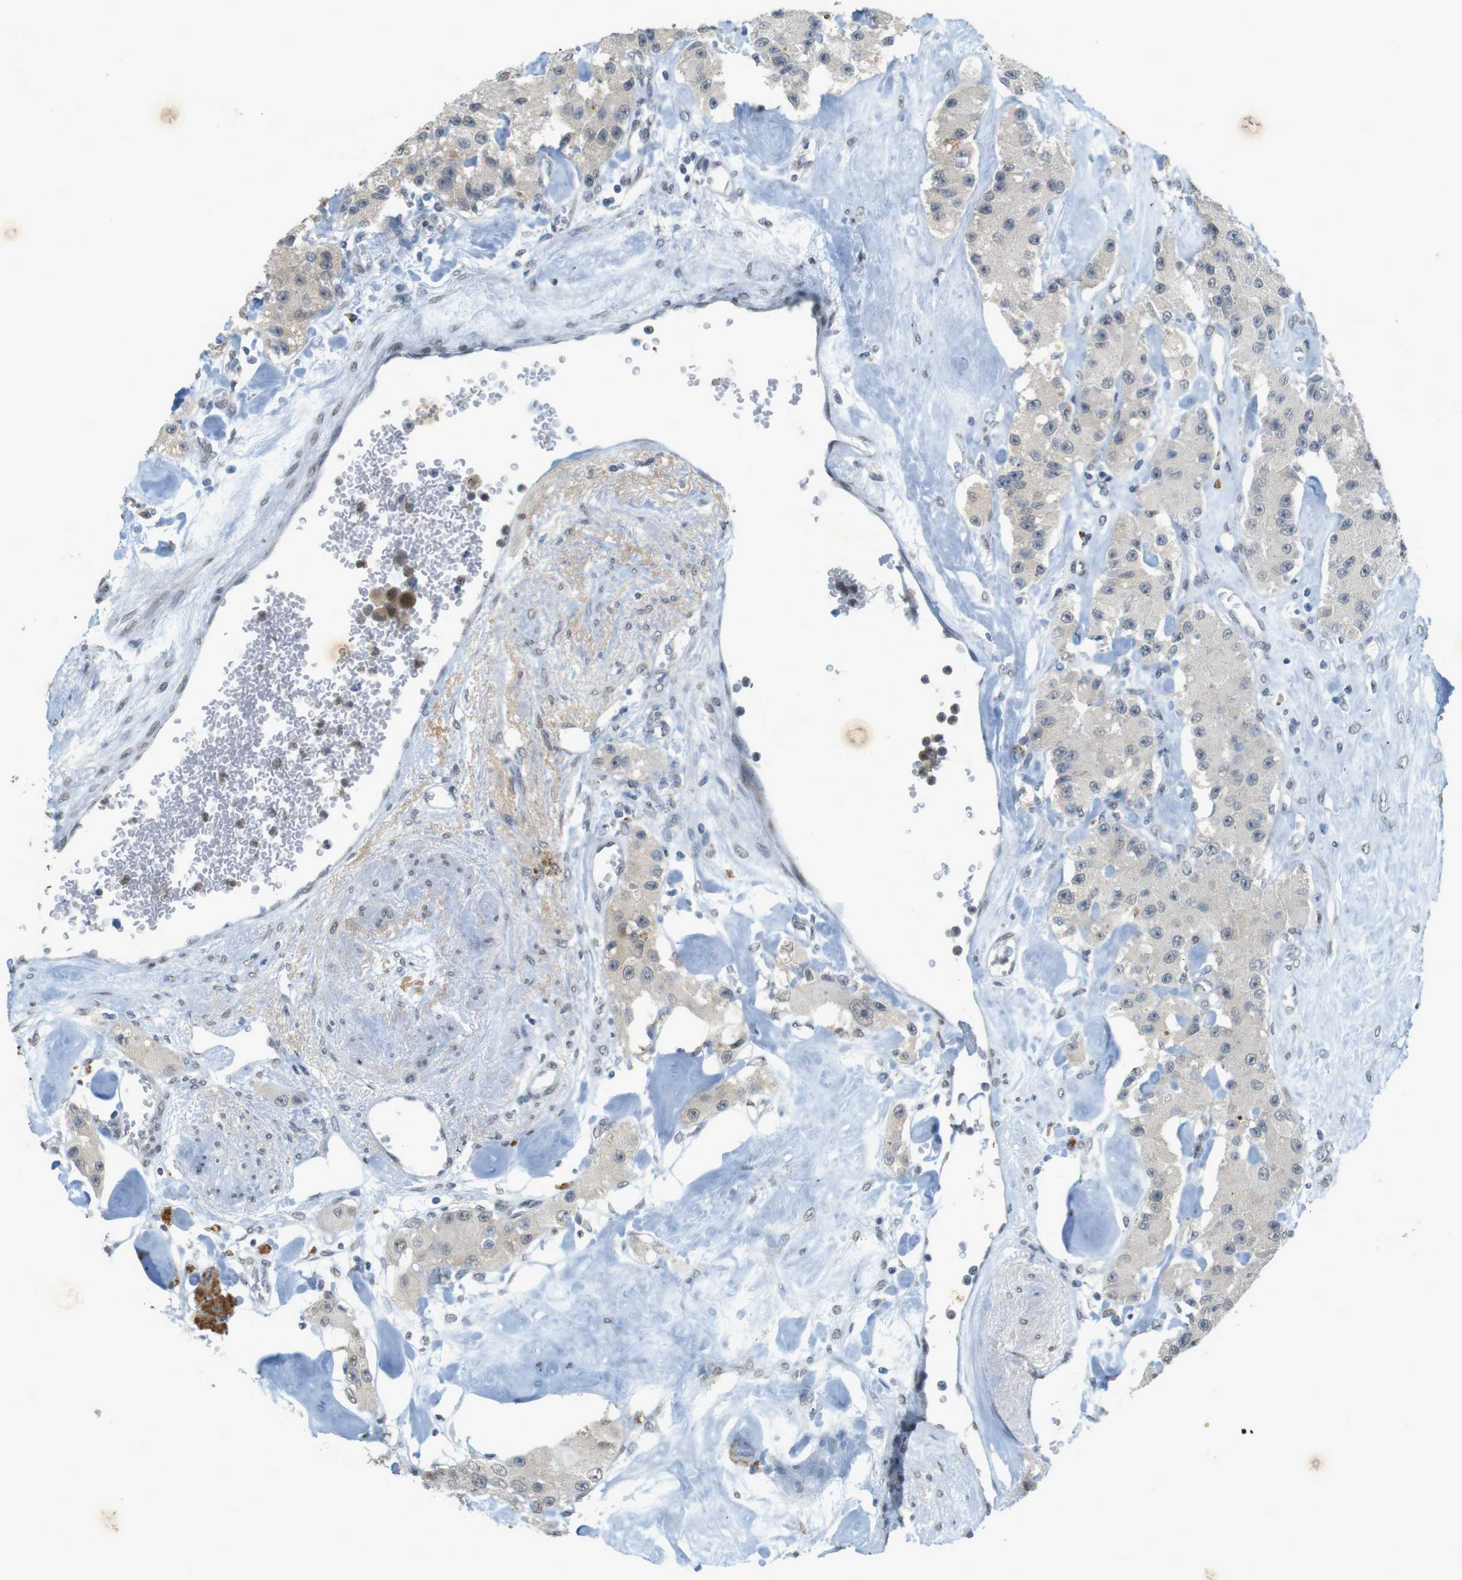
{"staining": {"intensity": "negative", "quantity": "none", "location": "none"}, "tissue": "carcinoid", "cell_type": "Tumor cells", "image_type": "cancer", "snomed": [{"axis": "morphology", "description": "Carcinoid, malignant, NOS"}, {"axis": "topography", "description": "Pancreas"}], "caption": "Immunohistochemistry of human malignant carcinoid shows no staining in tumor cells.", "gene": "FZD10", "patient": {"sex": "male", "age": 41}}